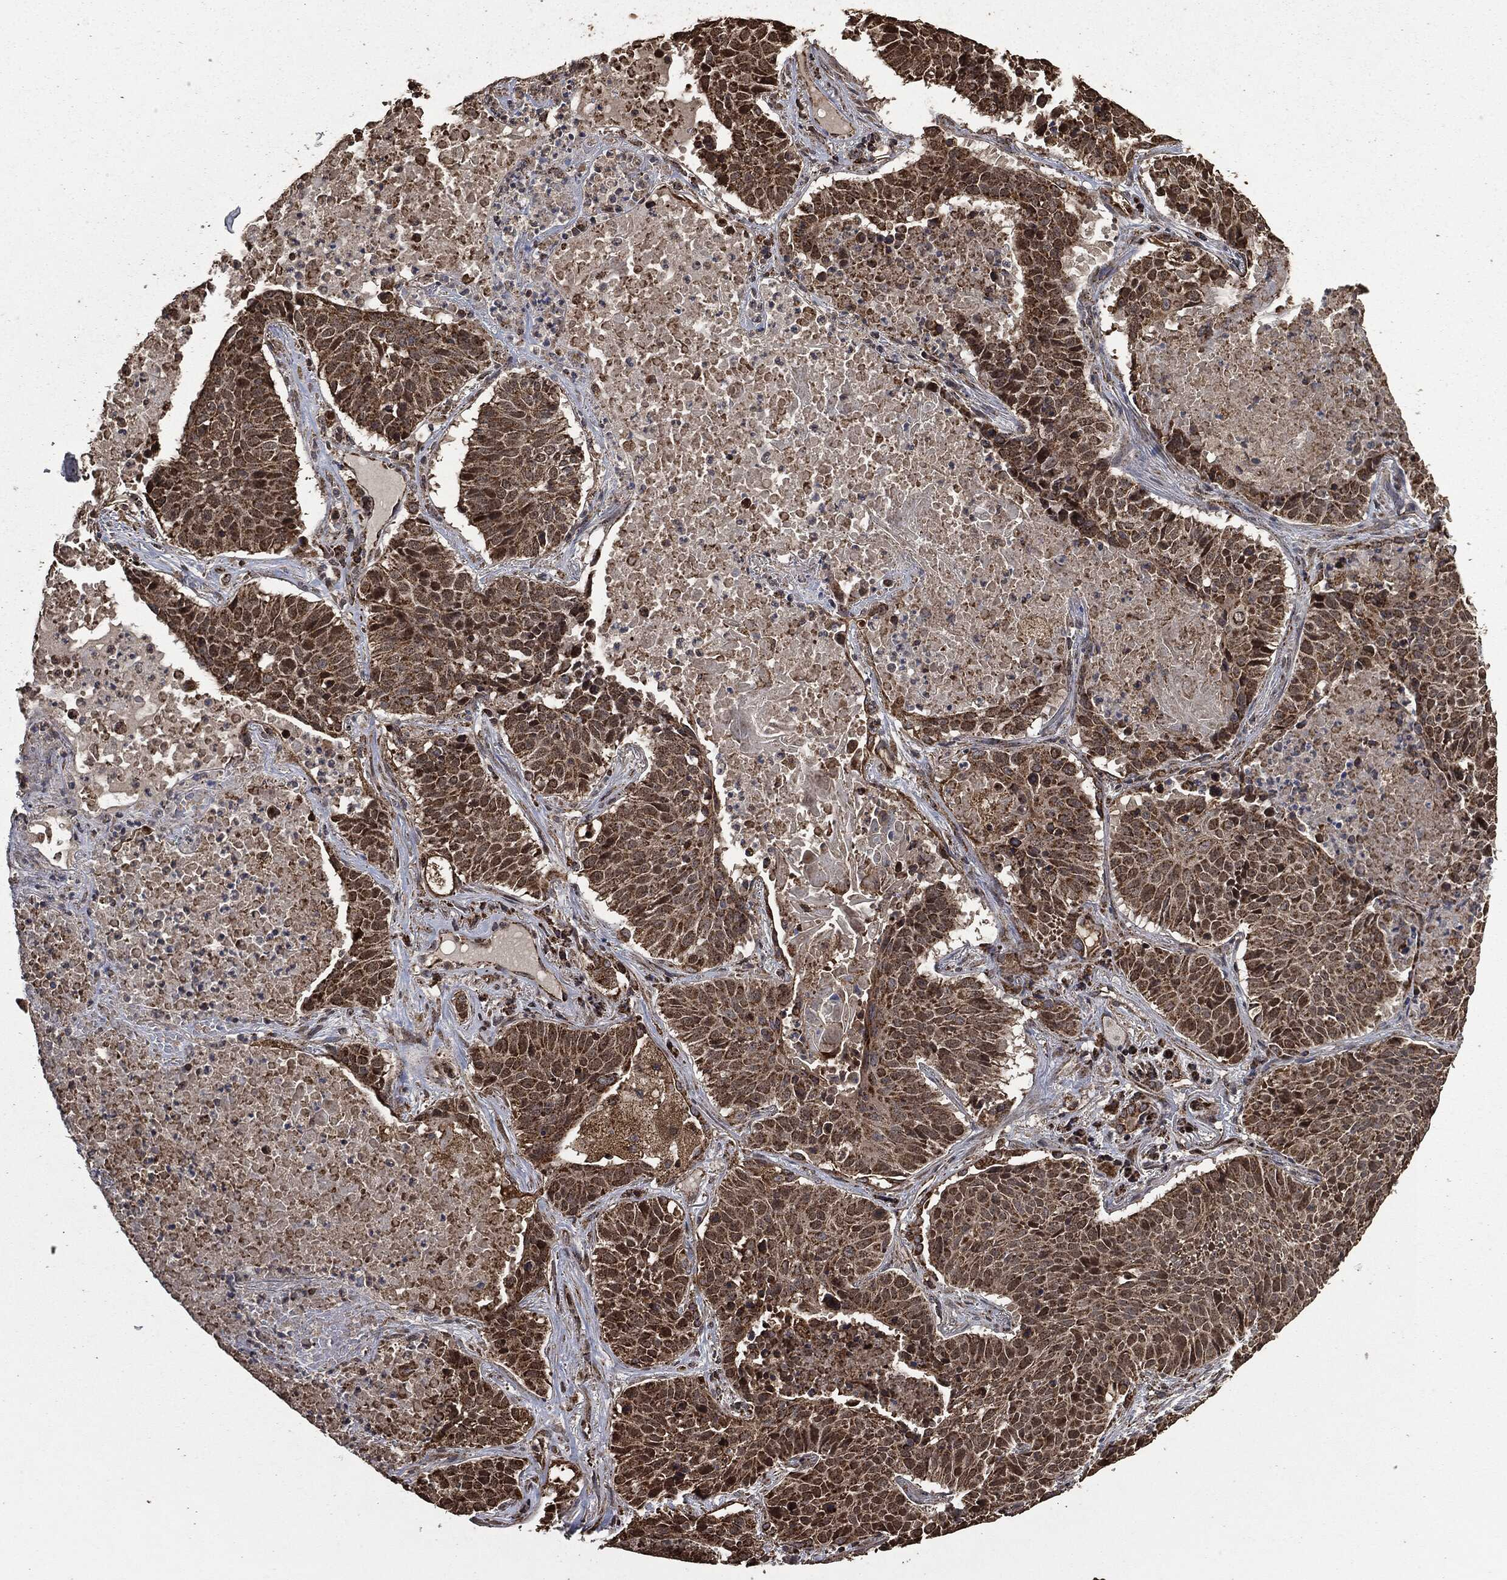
{"staining": {"intensity": "moderate", "quantity": ">75%", "location": "cytoplasmic/membranous"}, "tissue": "lung cancer", "cell_type": "Tumor cells", "image_type": "cancer", "snomed": [{"axis": "morphology", "description": "Squamous cell carcinoma, NOS"}, {"axis": "topography", "description": "Lung"}], "caption": "Squamous cell carcinoma (lung) stained with DAB IHC exhibits medium levels of moderate cytoplasmic/membranous positivity in about >75% of tumor cells.", "gene": "LIG3", "patient": {"sex": "male", "age": 64}}